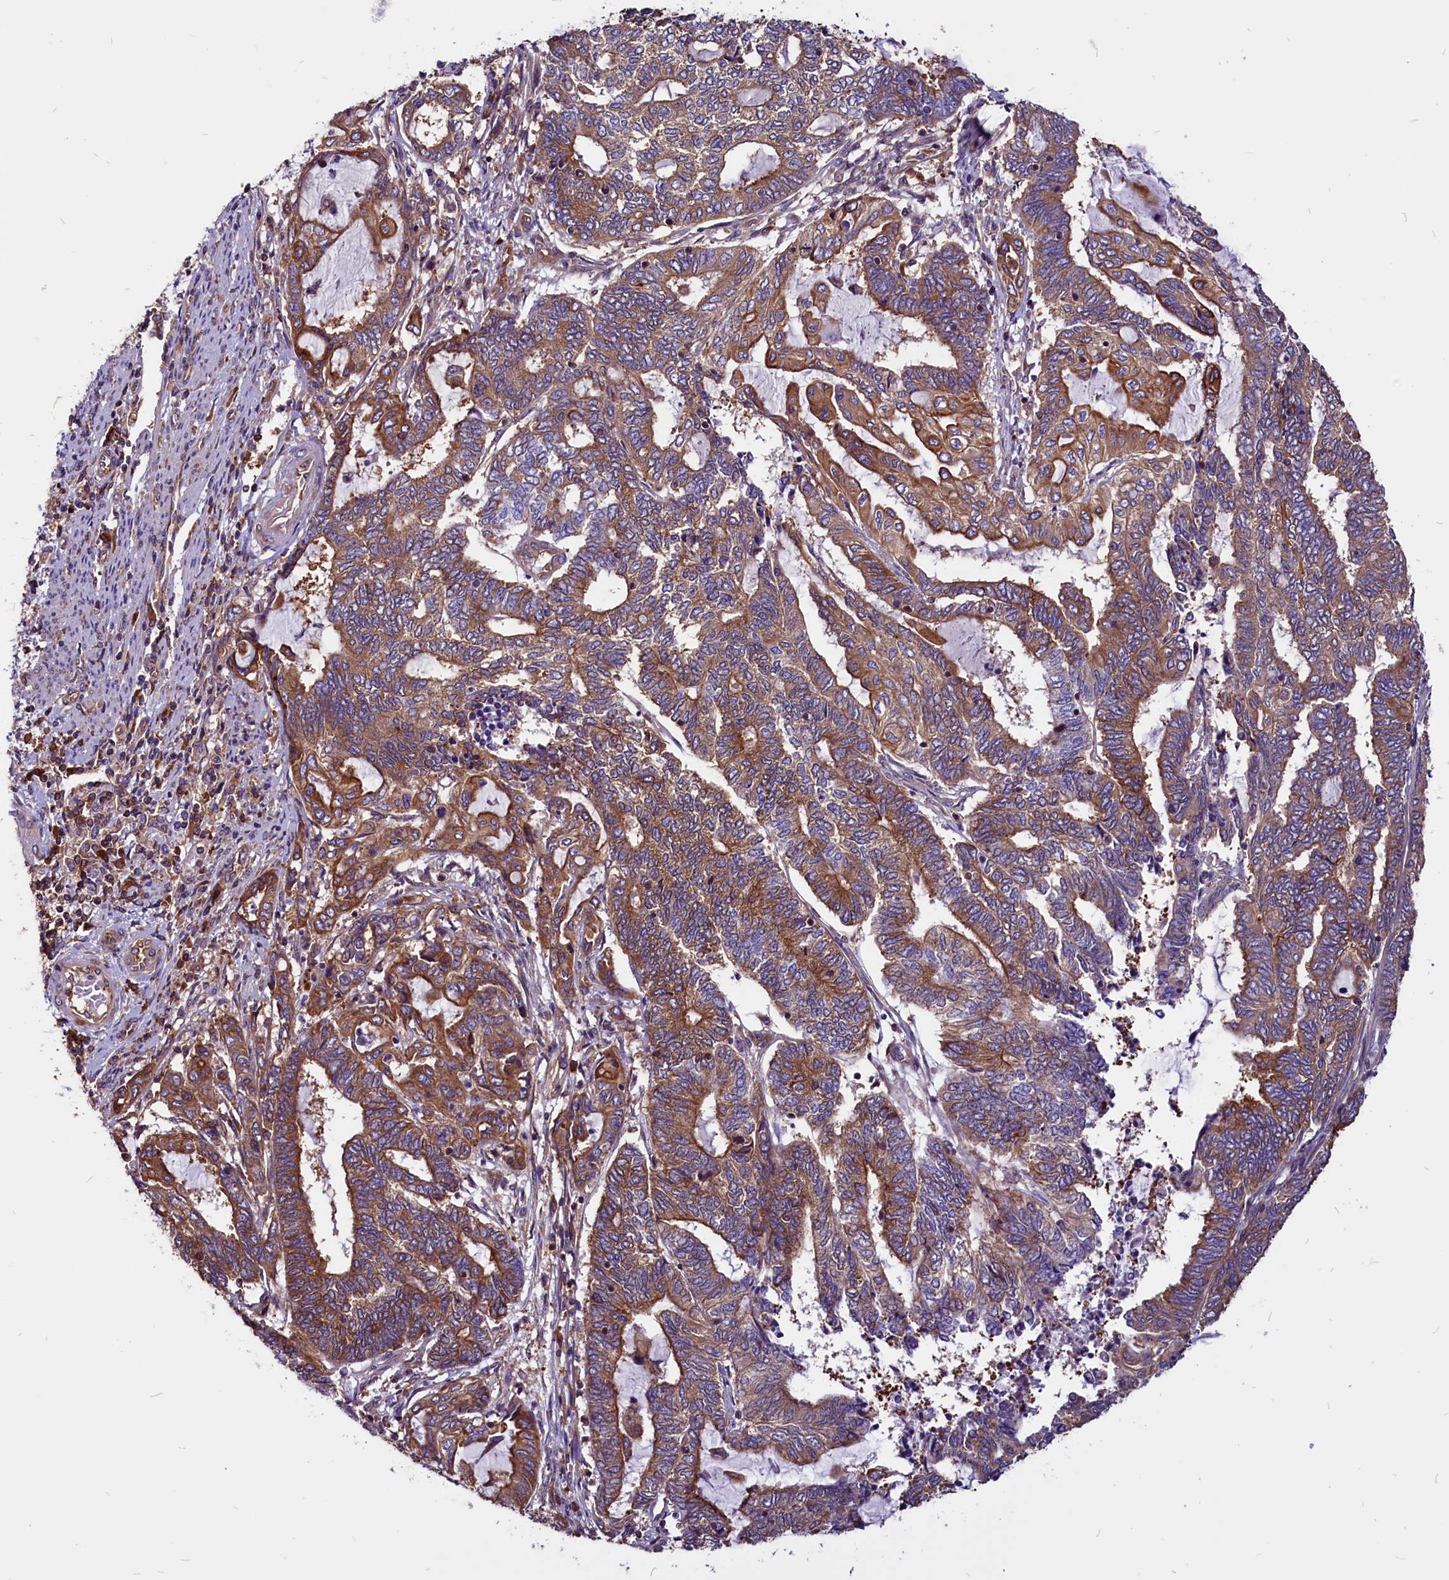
{"staining": {"intensity": "strong", "quantity": ">75%", "location": "cytoplasmic/membranous"}, "tissue": "endometrial cancer", "cell_type": "Tumor cells", "image_type": "cancer", "snomed": [{"axis": "morphology", "description": "Adenocarcinoma, NOS"}, {"axis": "topography", "description": "Uterus"}, {"axis": "topography", "description": "Endometrium"}], "caption": "Tumor cells display high levels of strong cytoplasmic/membranous expression in approximately >75% of cells in human endometrial cancer (adenocarcinoma).", "gene": "EIF3G", "patient": {"sex": "female", "age": 70}}